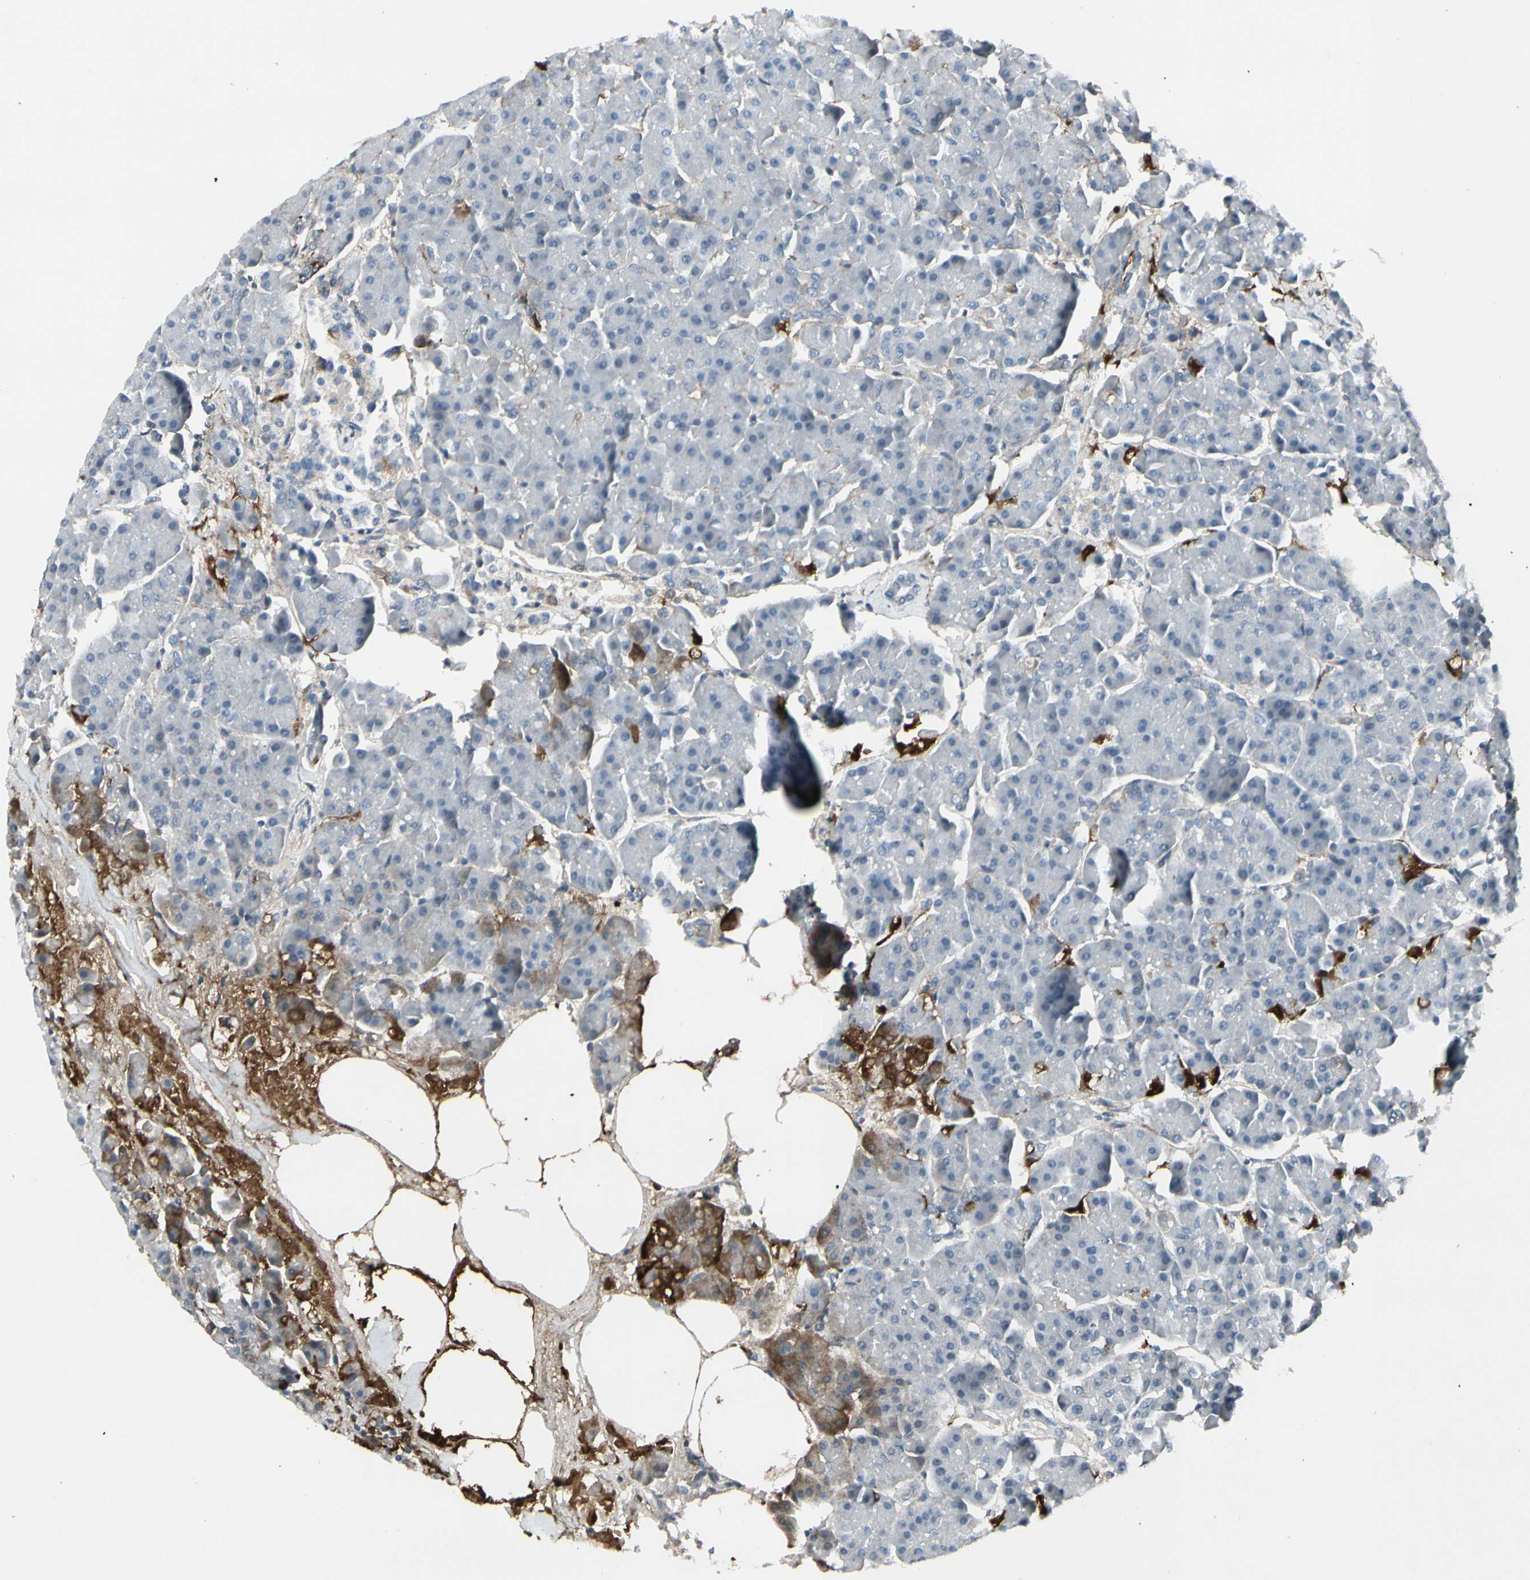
{"staining": {"intensity": "moderate", "quantity": "<25%", "location": "cytoplasmic/membranous"}, "tissue": "pancreas", "cell_type": "Exocrine glandular cells", "image_type": "normal", "snomed": [{"axis": "morphology", "description": "Normal tissue, NOS"}, {"axis": "topography", "description": "Pancreas"}], "caption": "Protein expression by immunohistochemistry (IHC) shows moderate cytoplasmic/membranous positivity in about <25% of exocrine glandular cells in normal pancreas. The protein of interest is shown in brown color, while the nuclei are stained blue.", "gene": "IGHM", "patient": {"sex": "female", "age": 70}}